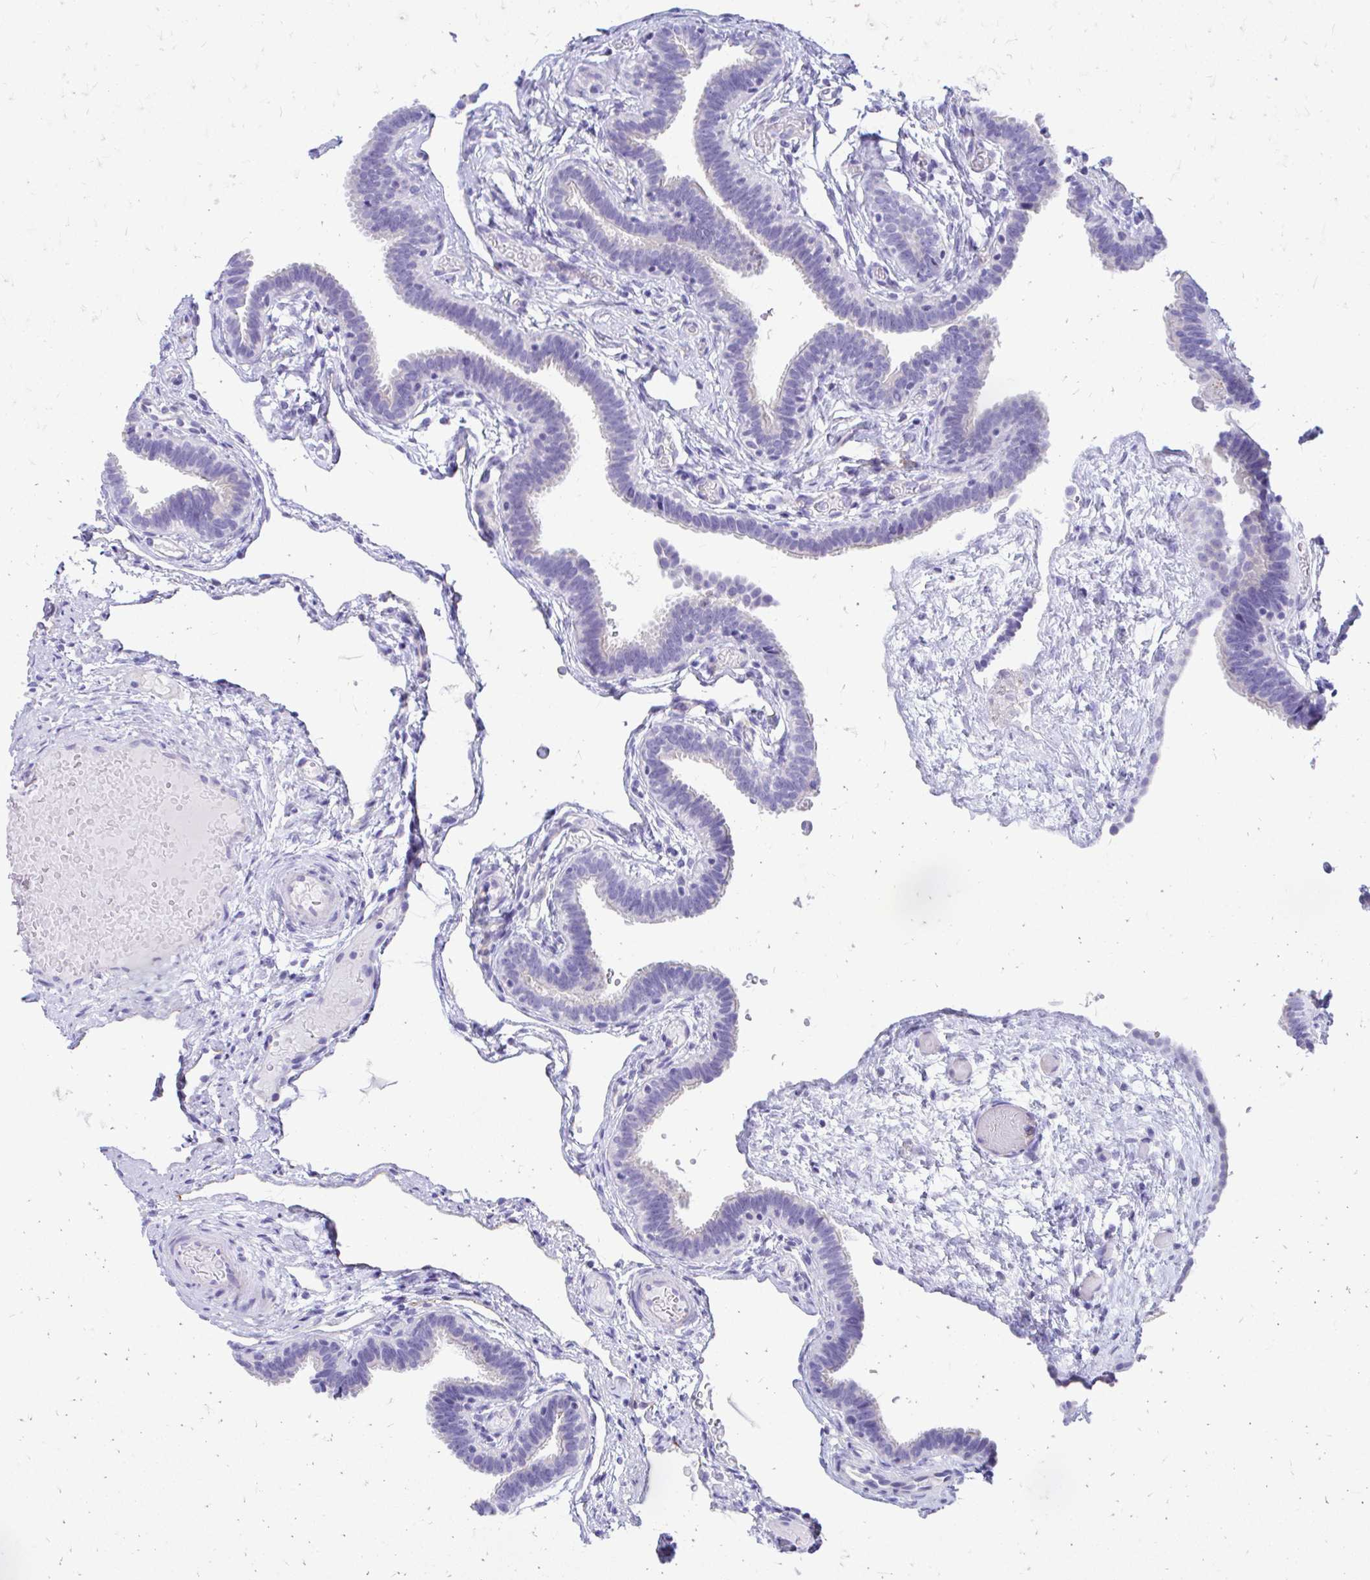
{"staining": {"intensity": "negative", "quantity": "none", "location": "none"}, "tissue": "fallopian tube", "cell_type": "Glandular cells", "image_type": "normal", "snomed": [{"axis": "morphology", "description": "Normal tissue, NOS"}, {"axis": "topography", "description": "Fallopian tube"}], "caption": "IHC histopathology image of unremarkable fallopian tube: fallopian tube stained with DAB (3,3'-diaminobenzidine) demonstrates no significant protein positivity in glandular cells. Nuclei are stained in blue.", "gene": "ENSG00000285953", "patient": {"sex": "female", "age": 37}}